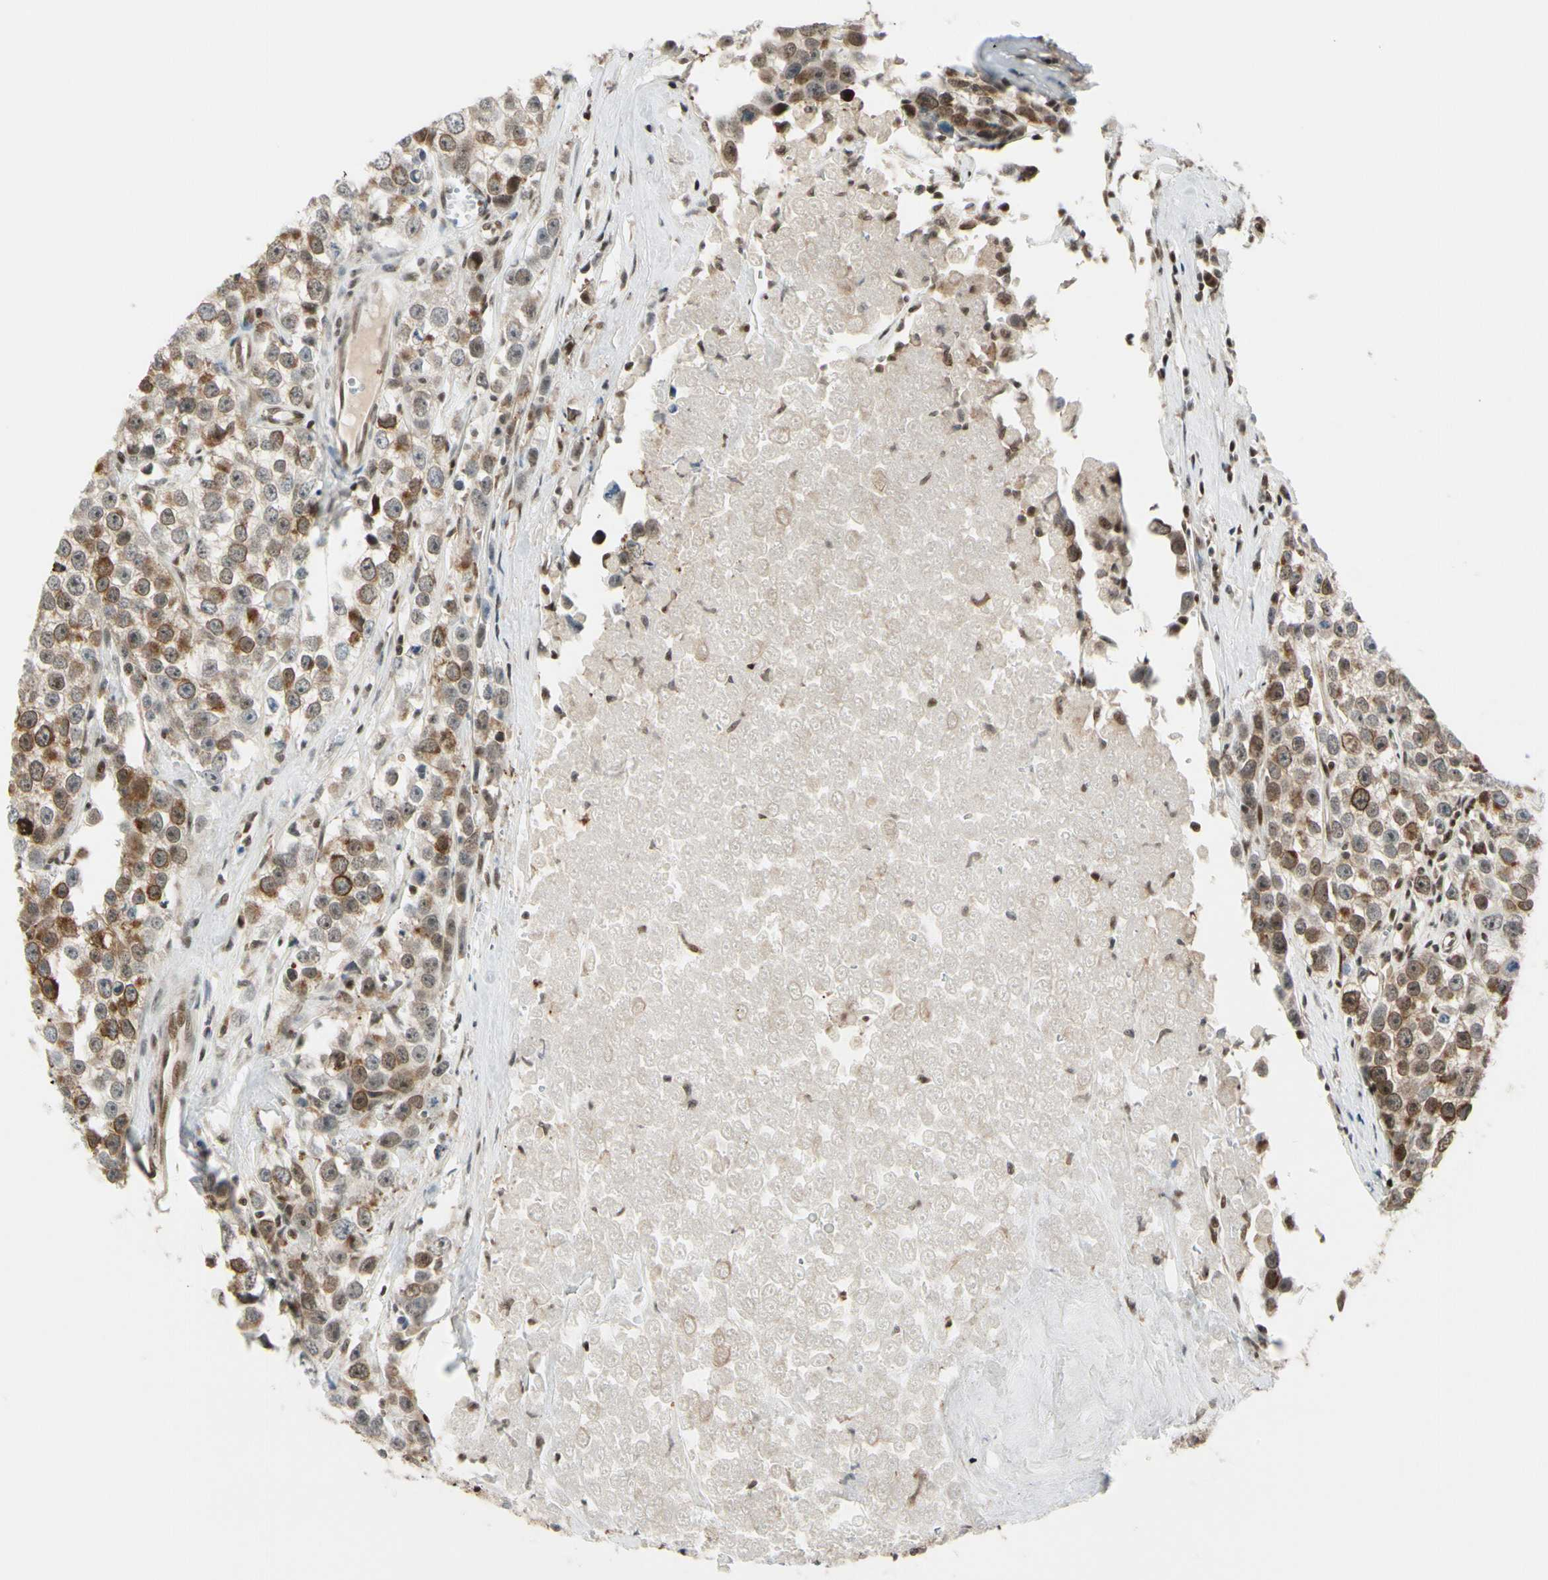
{"staining": {"intensity": "moderate", "quantity": ">75%", "location": "cytoplasmic/membranous,nuclear"}, "tissue": "testis cancer", "cell_type": "Tumor cells", "image_type": "cancer", "snomed": [{"axis": "morphology", "description": "Seminoma, NOS"}, {"axis": "morphology", "description": "Carcinoma, Embryonal, NOS"}, {"axis": "topography", "description": "Testis"}], "caption": "Immunohistochemical staining of embryonal carcinoma (testis) exhibits medium levels of moderate cytoplasmic/membranous and nuclear protein staining in about >75% of tumor cells.", "gene": "DAXX", "patient": {"sex": "male", "age": 52}}